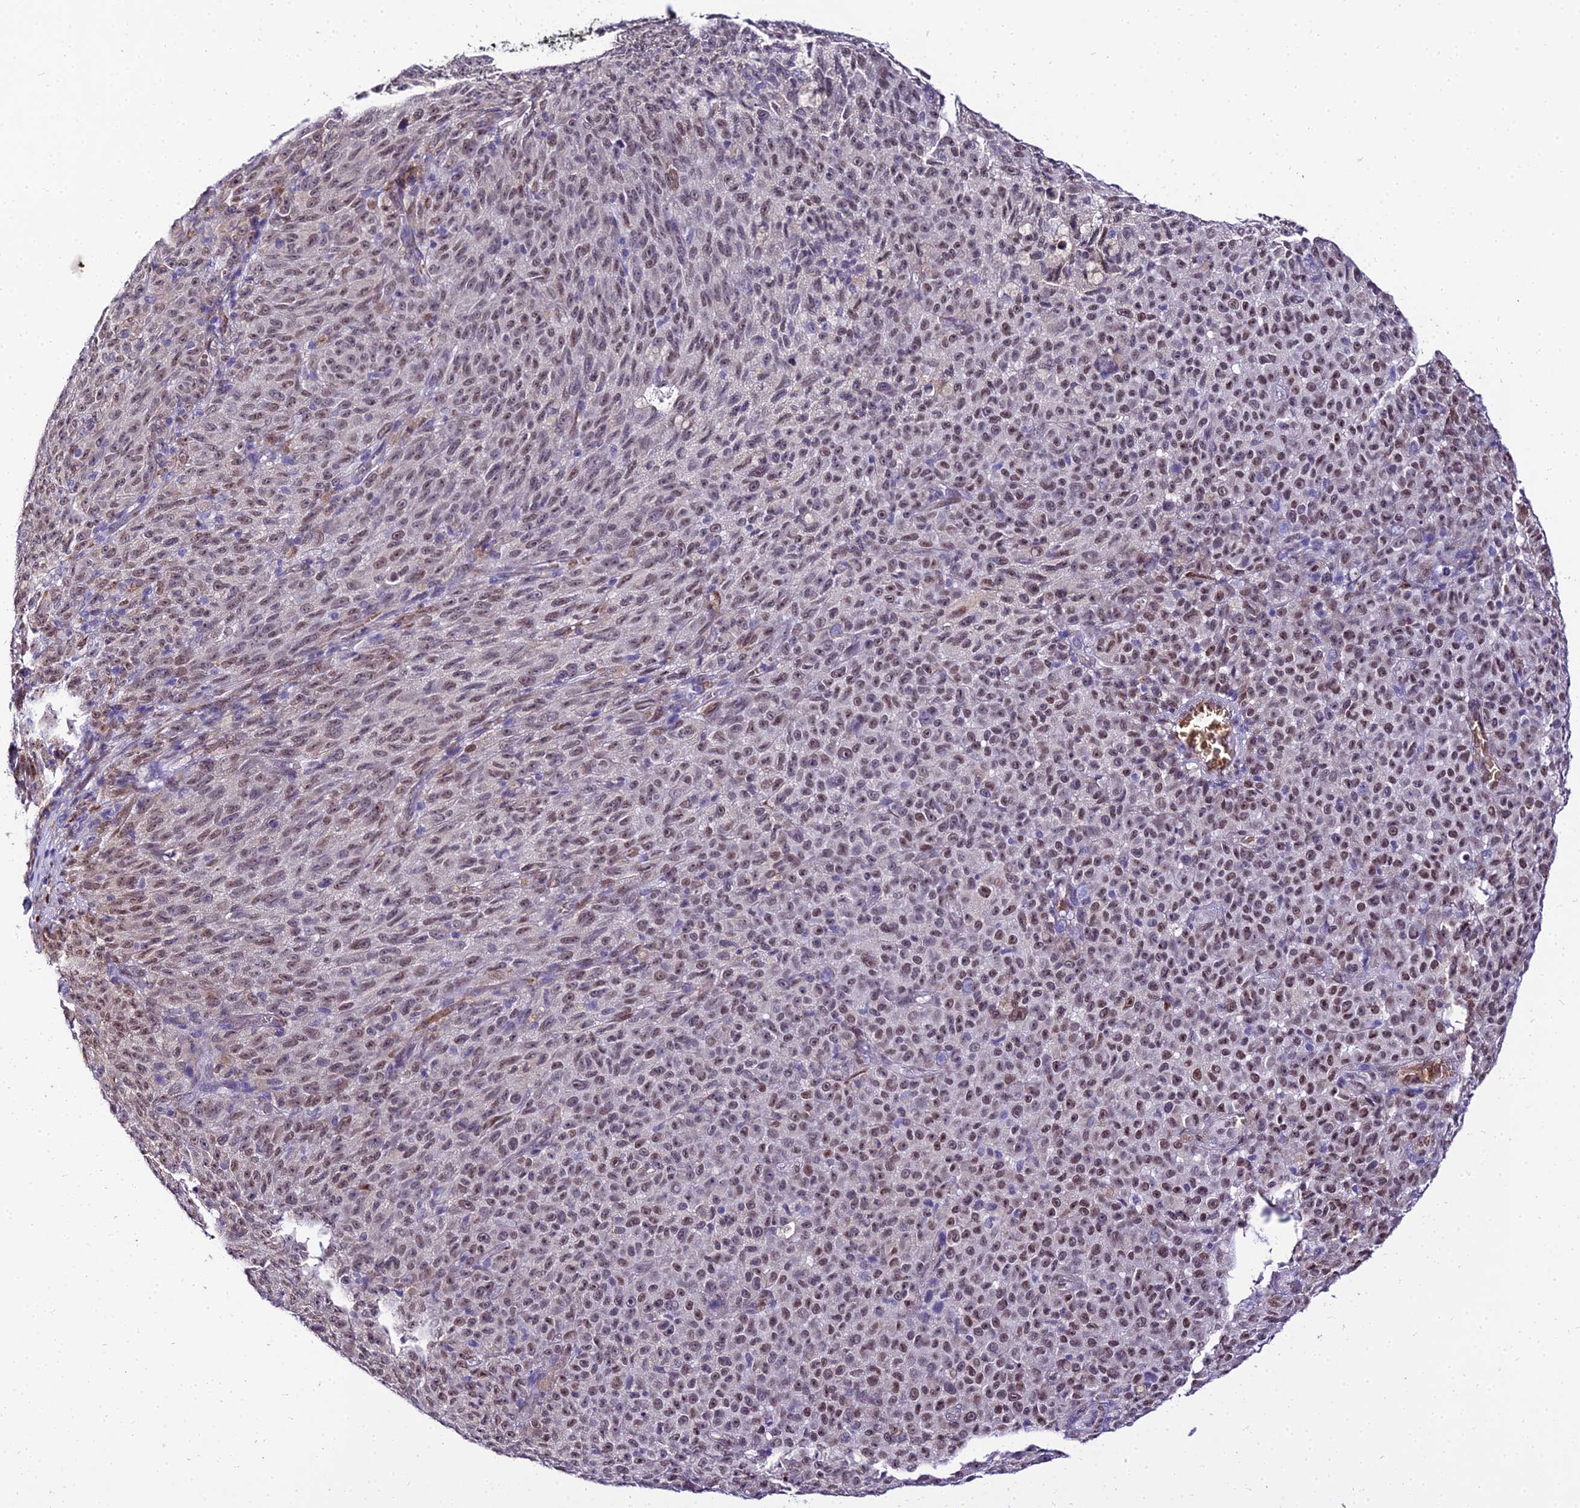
{"staining": {"intensity": "weak", "quantity": "25%-75%", "location": "nuclear"}, "tissue": "melanoma", "cell_type": "Tumor cells", "image_type": "cancer", "snomed": [{"axis": "morphology", "description": "Malignant melanoma, NOS"}, {"axis": "topography", "description": "Skin"}], "caption": "Weak nuclear positivity for a protein is present in approximately 25%-75% of tumor cells of malignant melanoma using IHC.", "gene": "BCL9", "patient": {"sex": "female", "age": 82}}